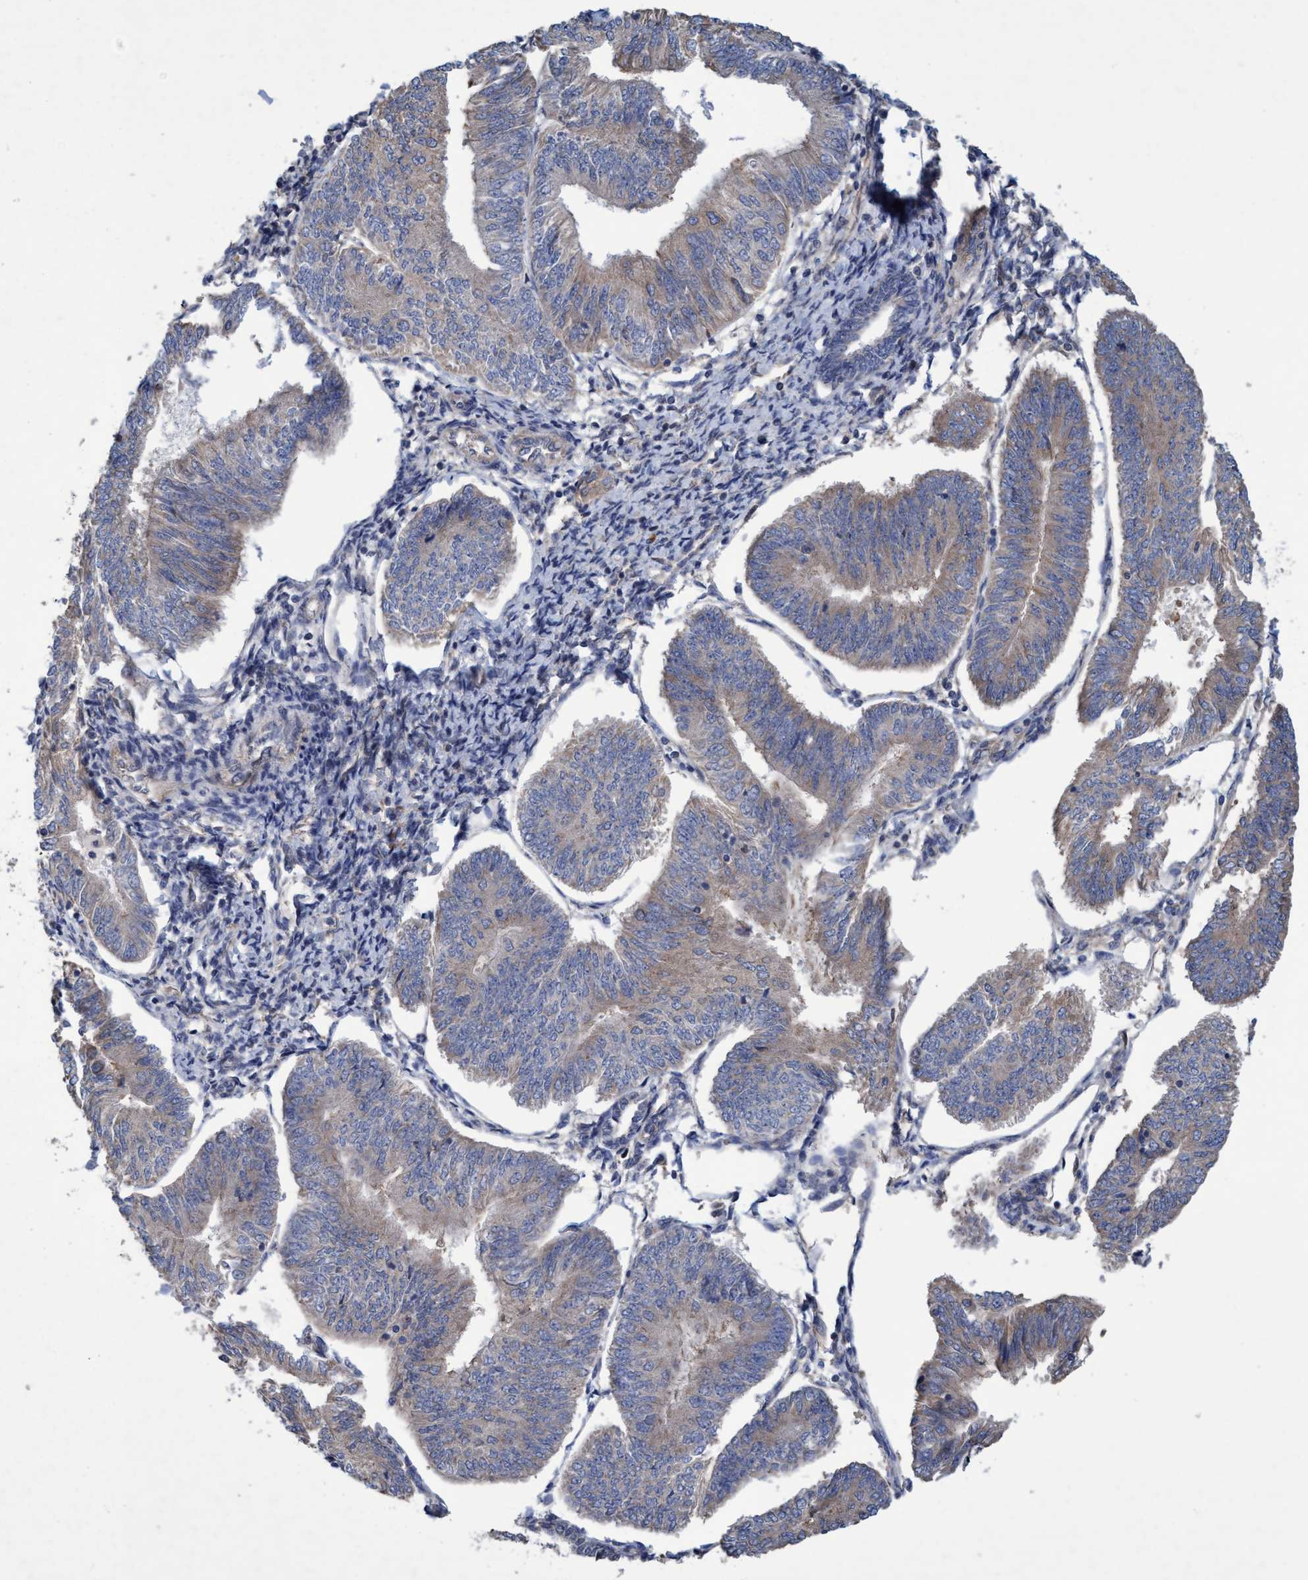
{"staining": {"intensity": "weak", "quantity": "25%-75%", "location": "cytoplasmic/membranous"}, "tissue": "endometrial cancer", "cell_type": "Tumor cells", "image_type": "cancer", "snomed": [{"axis": "morphology", "description": "Adenocarcinoma, NOS"}, {"axis": "topography", "description": "Endometrium"}], "caption": "Immunohistochemistry (IHC) of adenocarcinoma (endometrial) reveals low levels of weak cytoplasmic/membranous positivity in approximately 25%-75% of tumor cells.", "gene": "BICD2", "patient": {"sex": "female", "age": 58}}